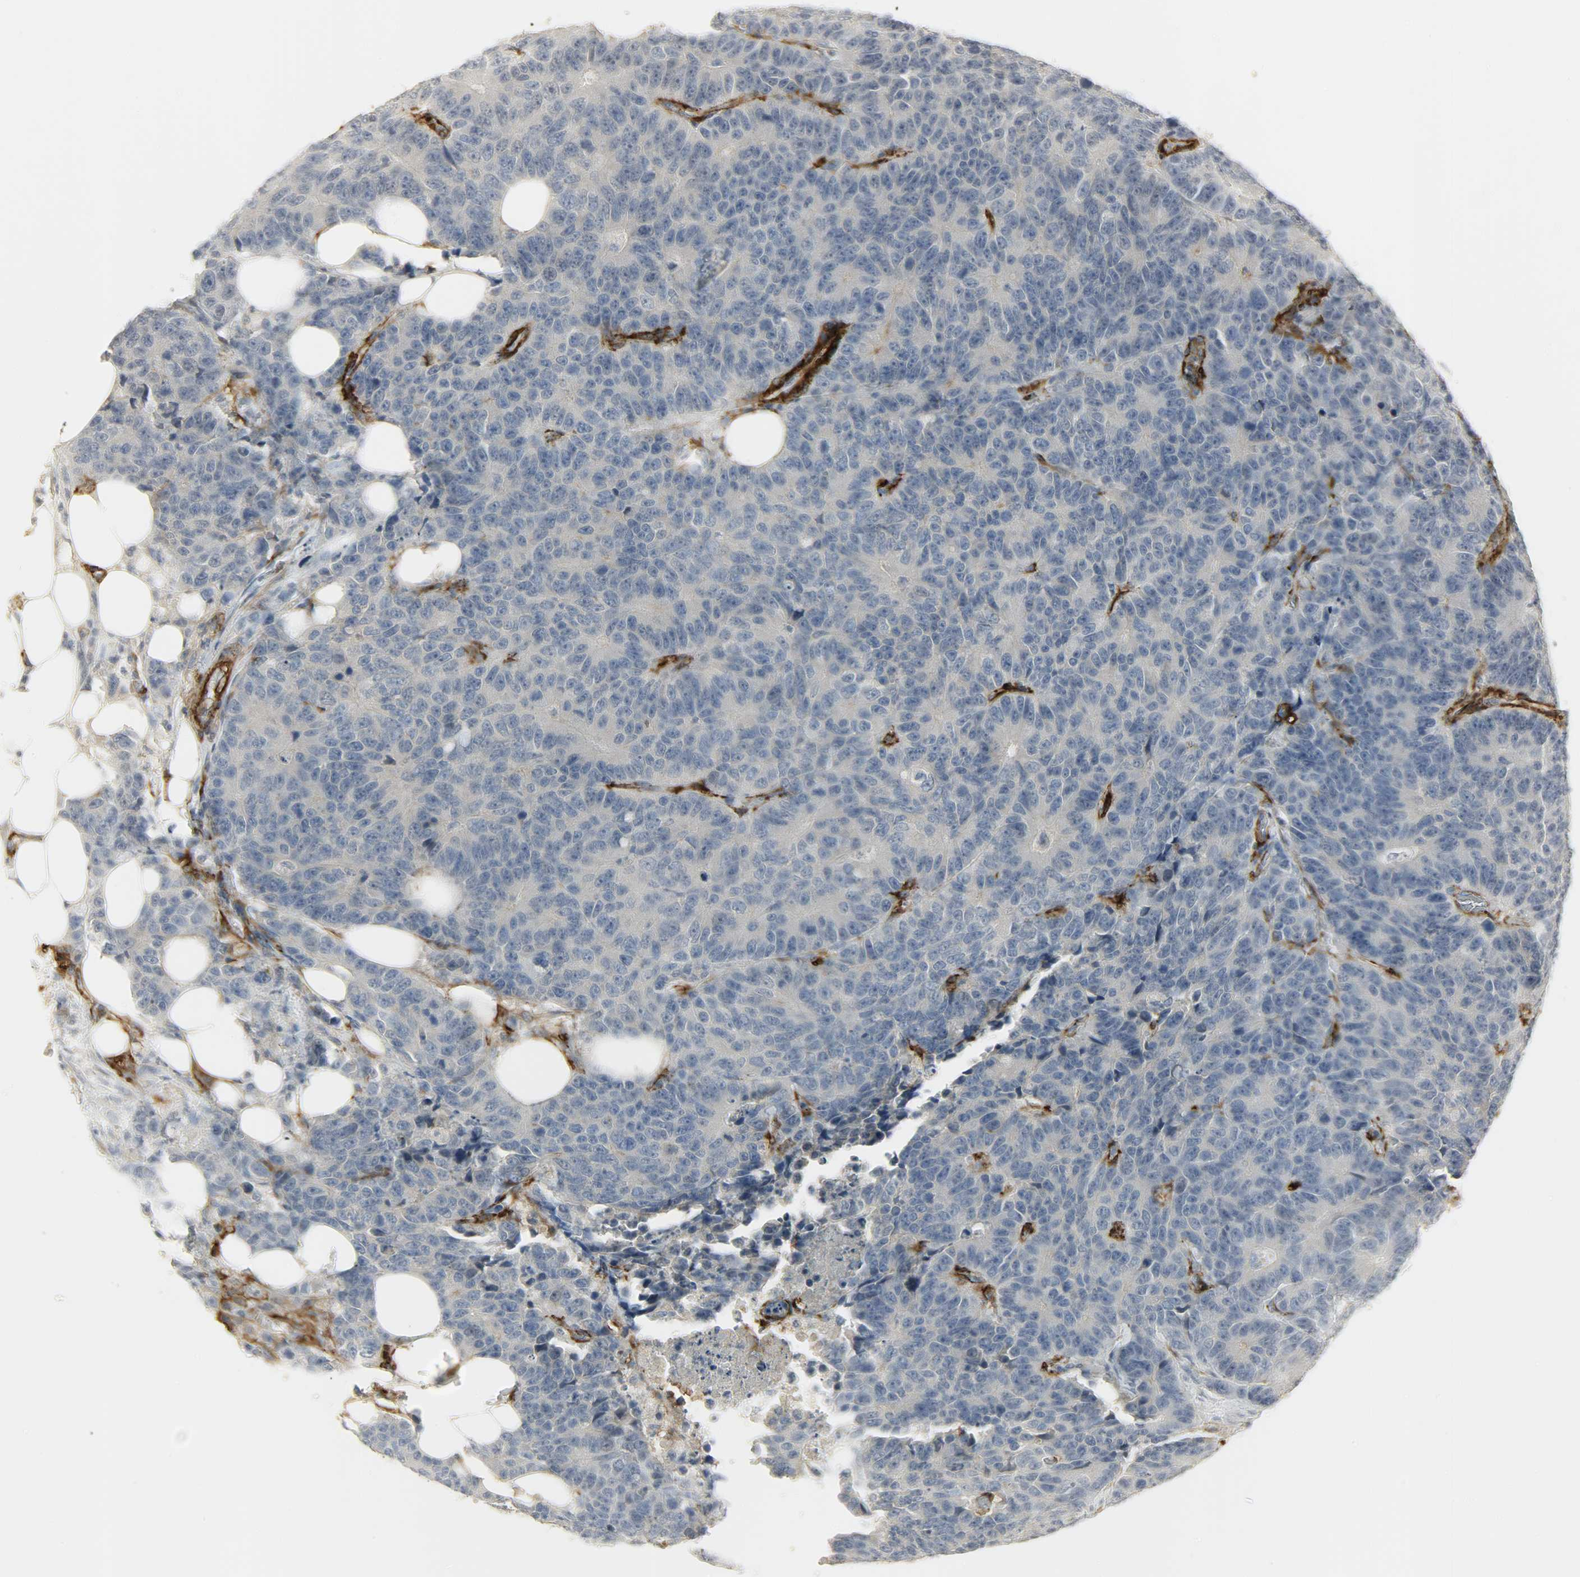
{"staining": {"intensity": "negative", "quantity": "none", "location": "none"}, "tissue": "colorectal cancer", "cell_type": "Tumor cells", "image_type": "cancer", "snomed": [{"axis": "morphology", "description": "Adenocarcinoma, NOS"}, {"axis": "topography", "description": "Colon"}], "caption": "Colorectal cancer was stained to show a protein in brown. There is no significant expression in tumor cells.", "gene": "ENPEP", "patient": {"sex": "female", "age": 86}}